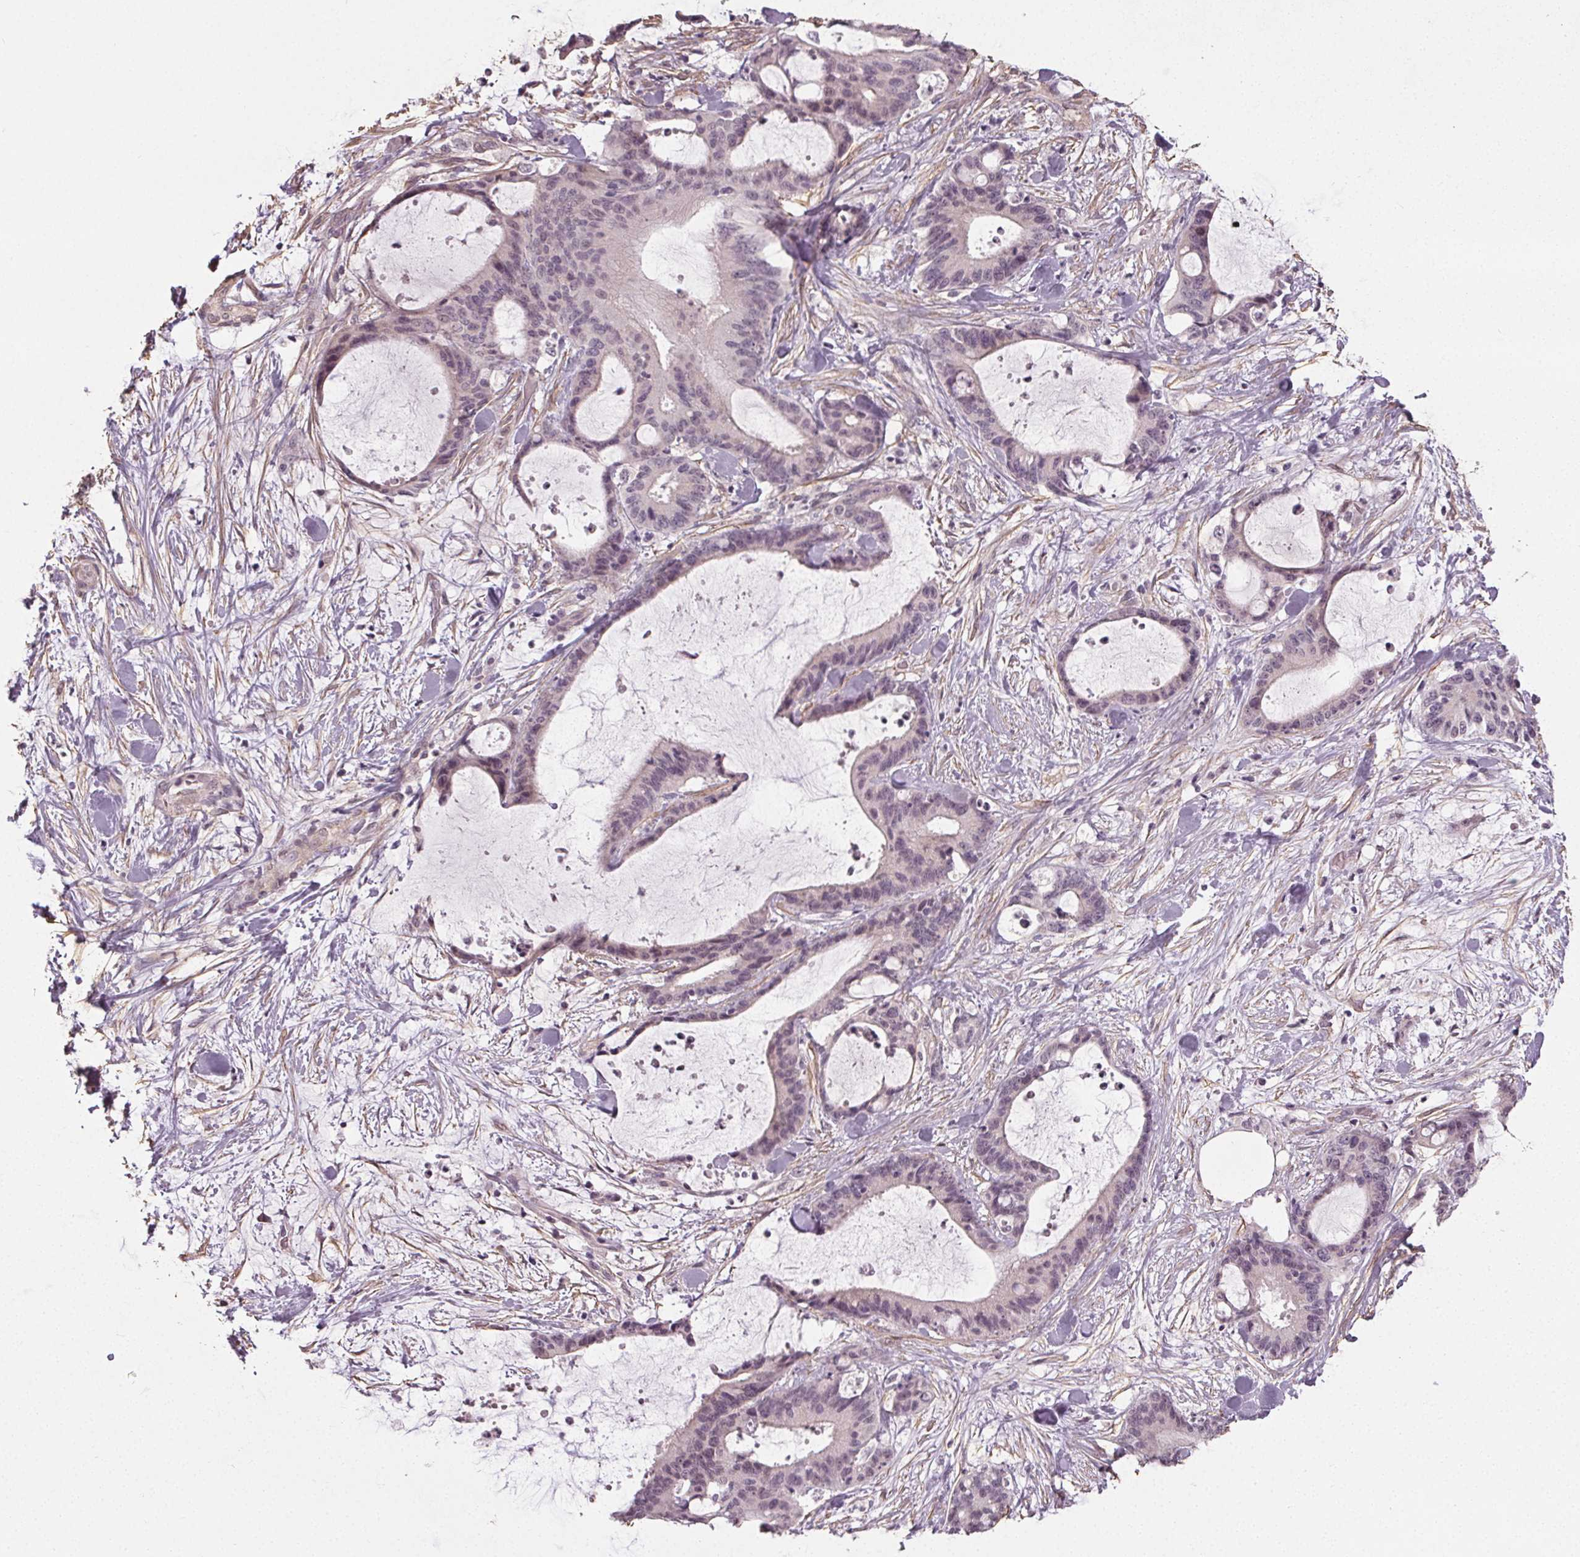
{"staining": {"intensity": "negative", "quantity": "none", "location": "none"}, "tissue": "liver cancer", "cell_type": "Tumor cells", "image_type": "cancer", "snomed": [{"axis": "morphology", "description": "Cholangiocarcinoma"}, {"axis": "topography", "description": "Liver"}], "caption": "Tumor cells are negative for brown protein staining in liver cancer (cholangiocarcinoma). (Brightfield microscopy of DAB immunohistochemistry at high magnification).", "gene": "PKP1", "patient": {"sex": "female", "age": 73}}